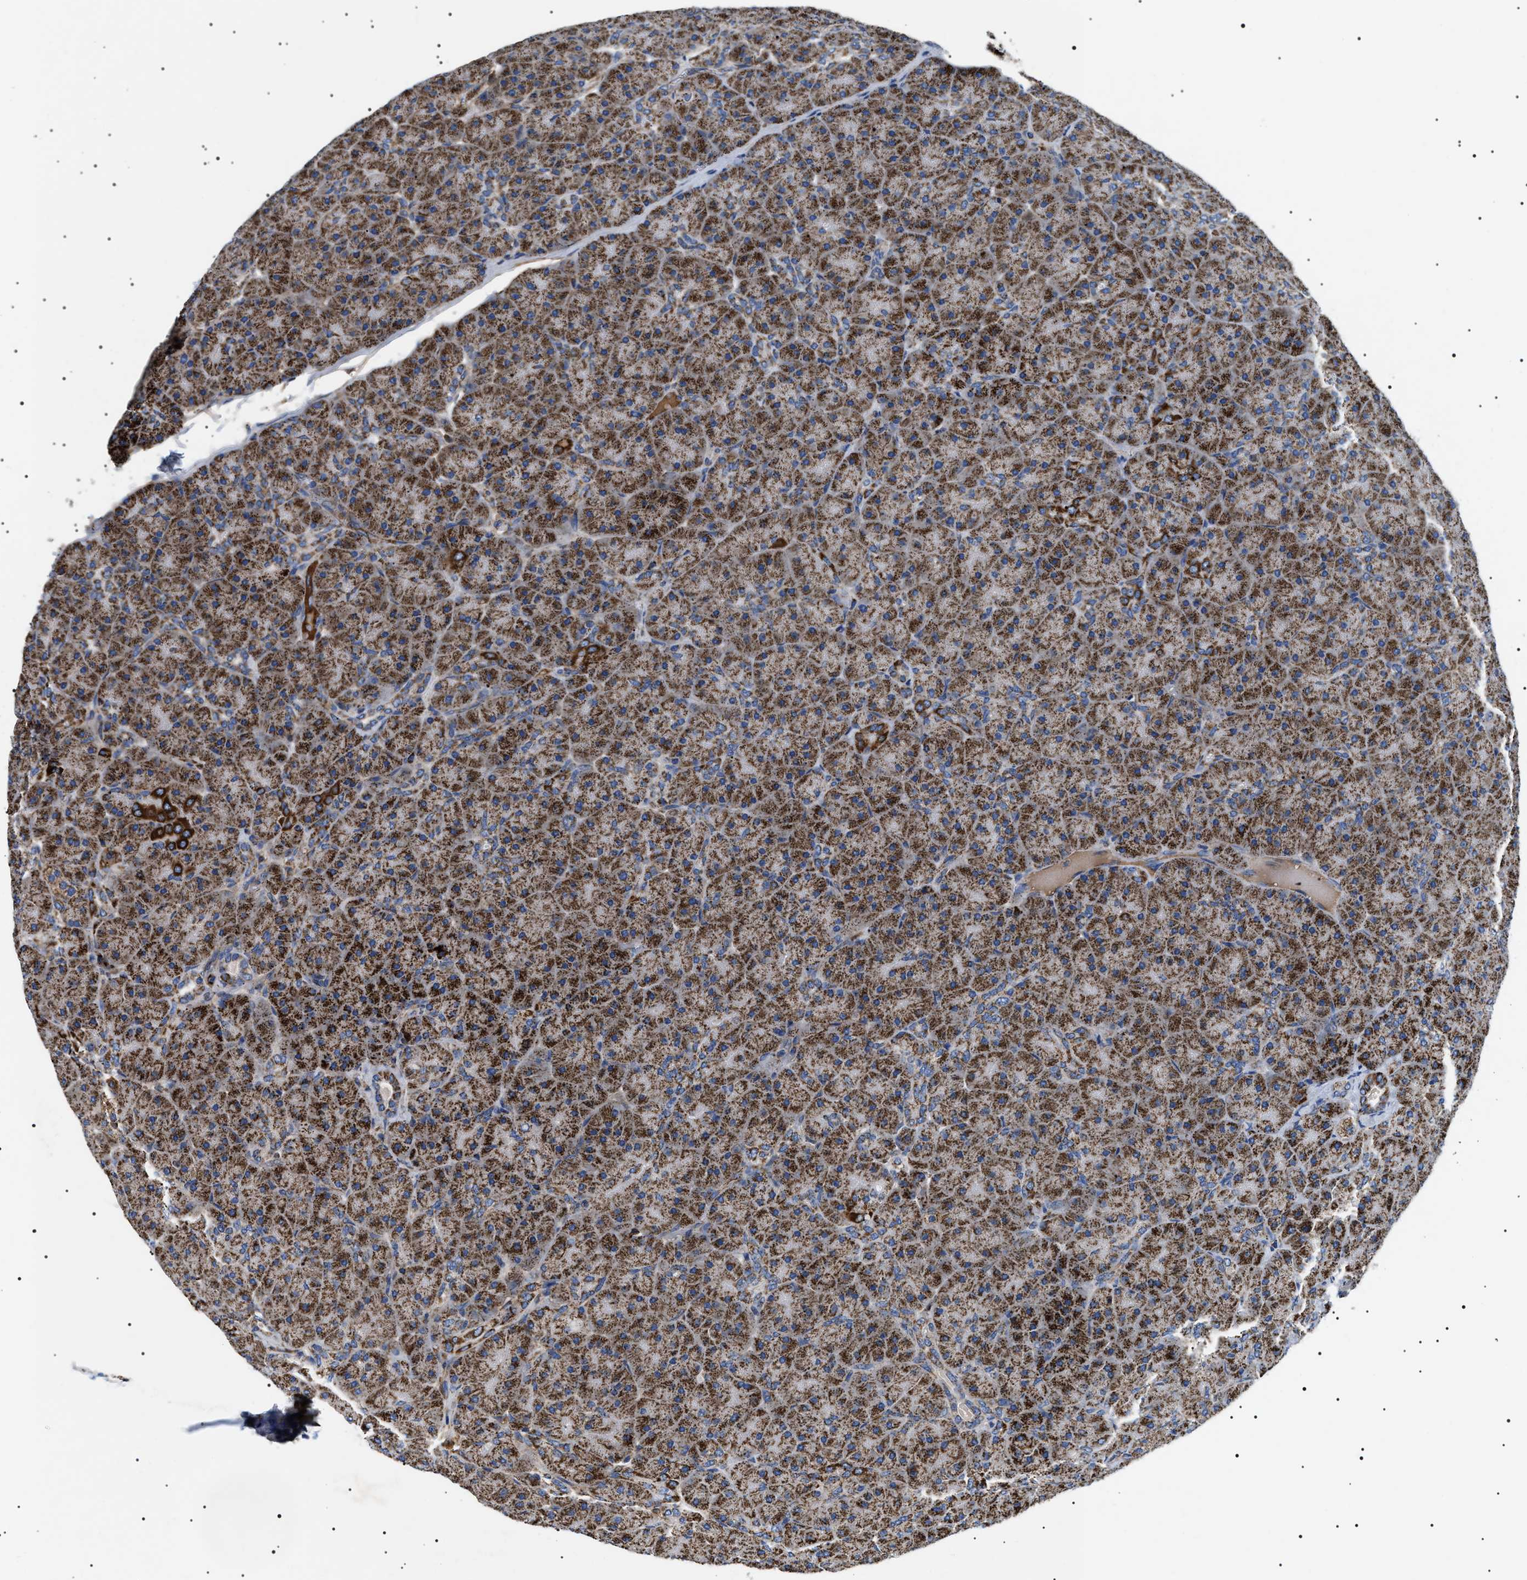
{"staining": {"intensity": "strong", "quantity": ">75%", "location": "cytoplasmic/membranous"}, "tissue": "pancreas", "cell_type": "Exocrine glandular cells", "image_type": "normal", "snomed": [{"axis": "morphology", "description": "Normal tissue, NOS"}, {"axis": "topography", "description": "Pancreas"}], "caption": "There is high levels of strong cytoplasmic/membranous positivity in exocrine glandular cells of normal pancreas, as demonstrated by immunohistochemical staining (brown color).", "gene": "OXSM", "patient": {"sex": "male", "age": 66}}